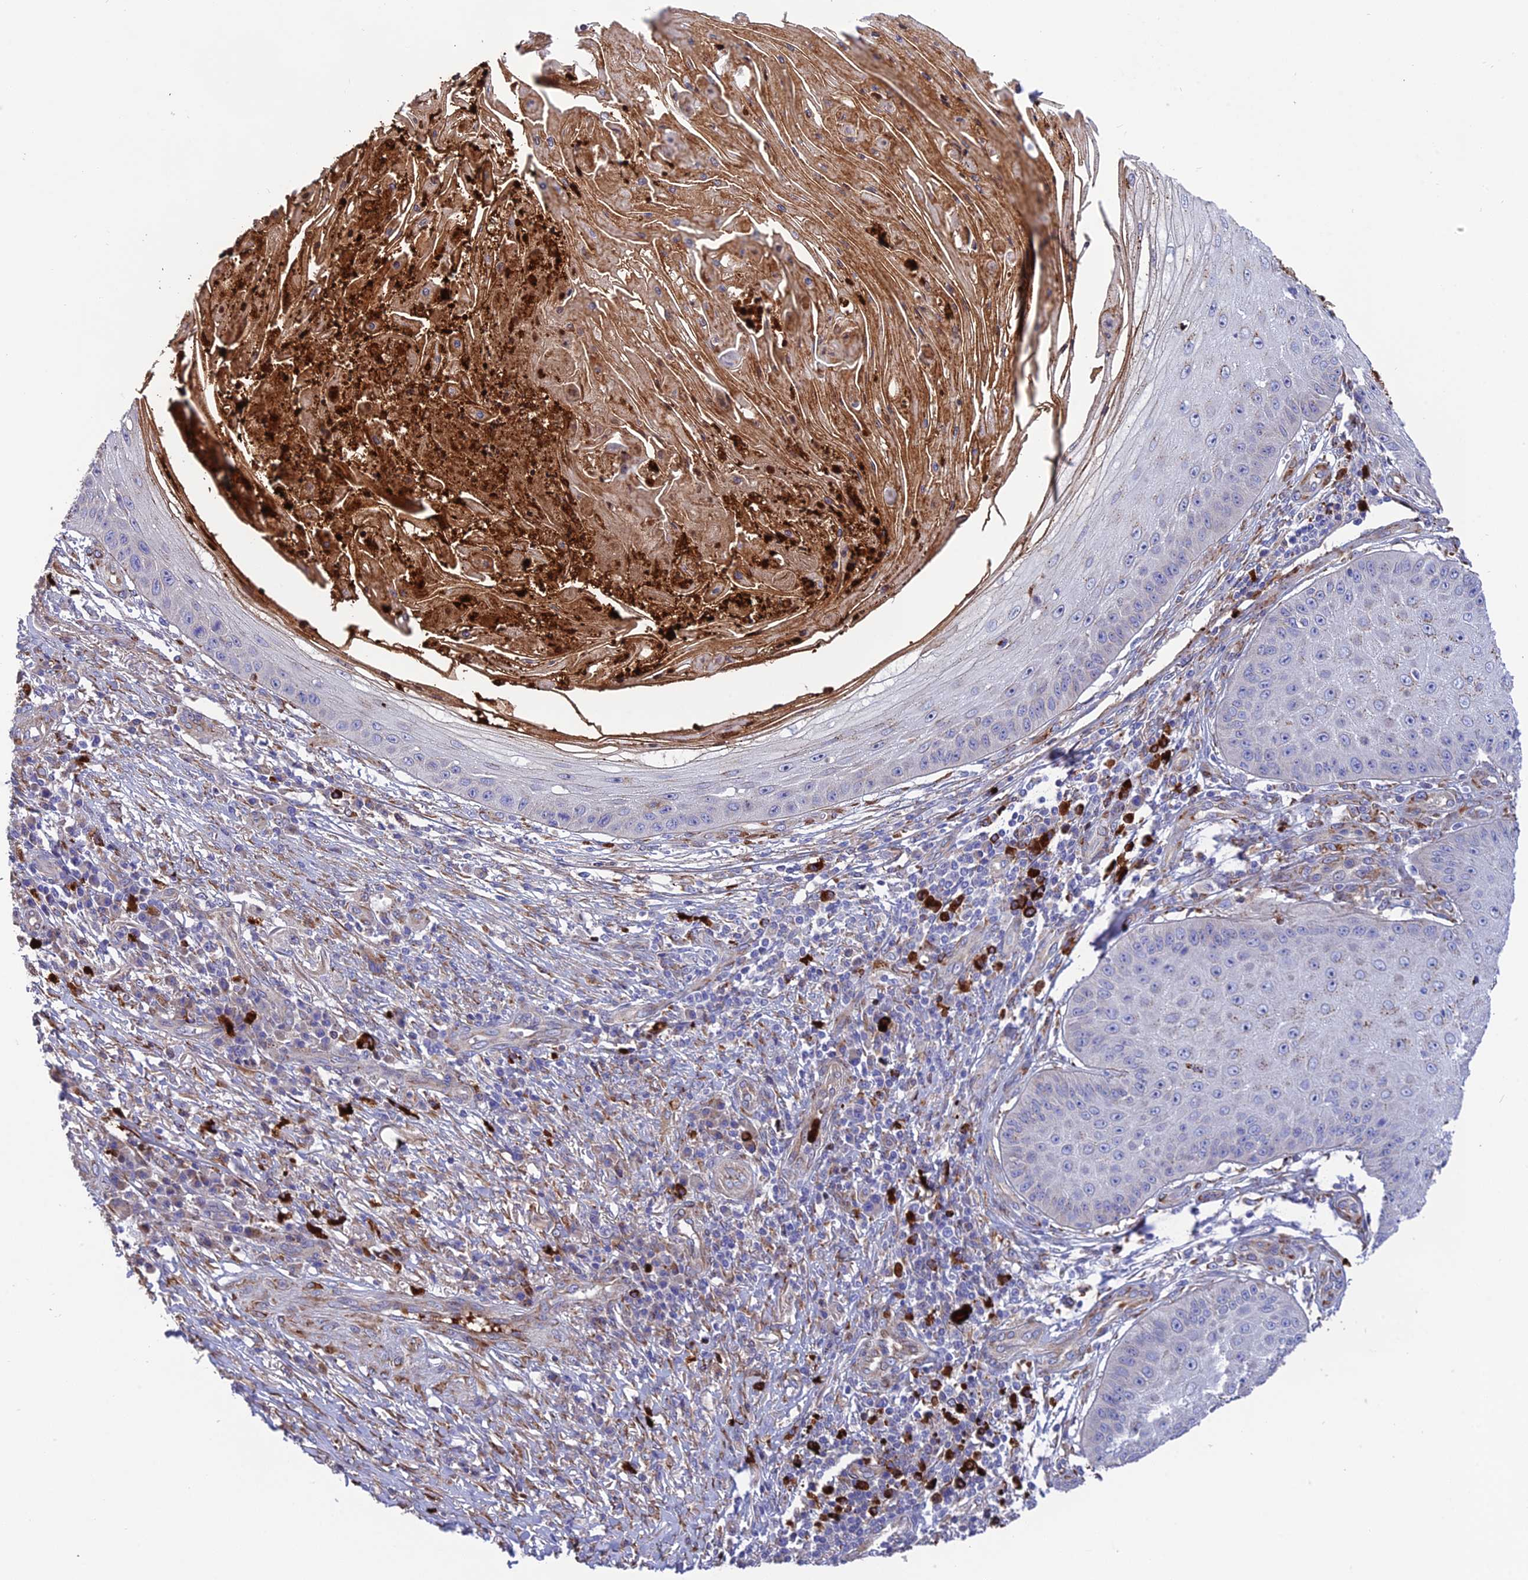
{"staining": {"intensity": "moderate", "quantity": "<25%", "location": "cytoplasmic/membranous"}, "tissue": "skin cancer", "cell_type": "Tumor cells", "image_type": "cancer", "snomed": [{"axis": "morphology", "description": "Squamous cell carcinoma, NOS"}, {"axis": "topography", "description": "Skin"}], "caption": "A photomicrograph showing moderate cytoplasmic/membranous positivity in about <25% of tumor cells in skin squamous cell carcinoma, as visualized by brown immunohistochemical staining.", "gene": "CPSF4L", "patient": {"sex": "male", "age": 70}}